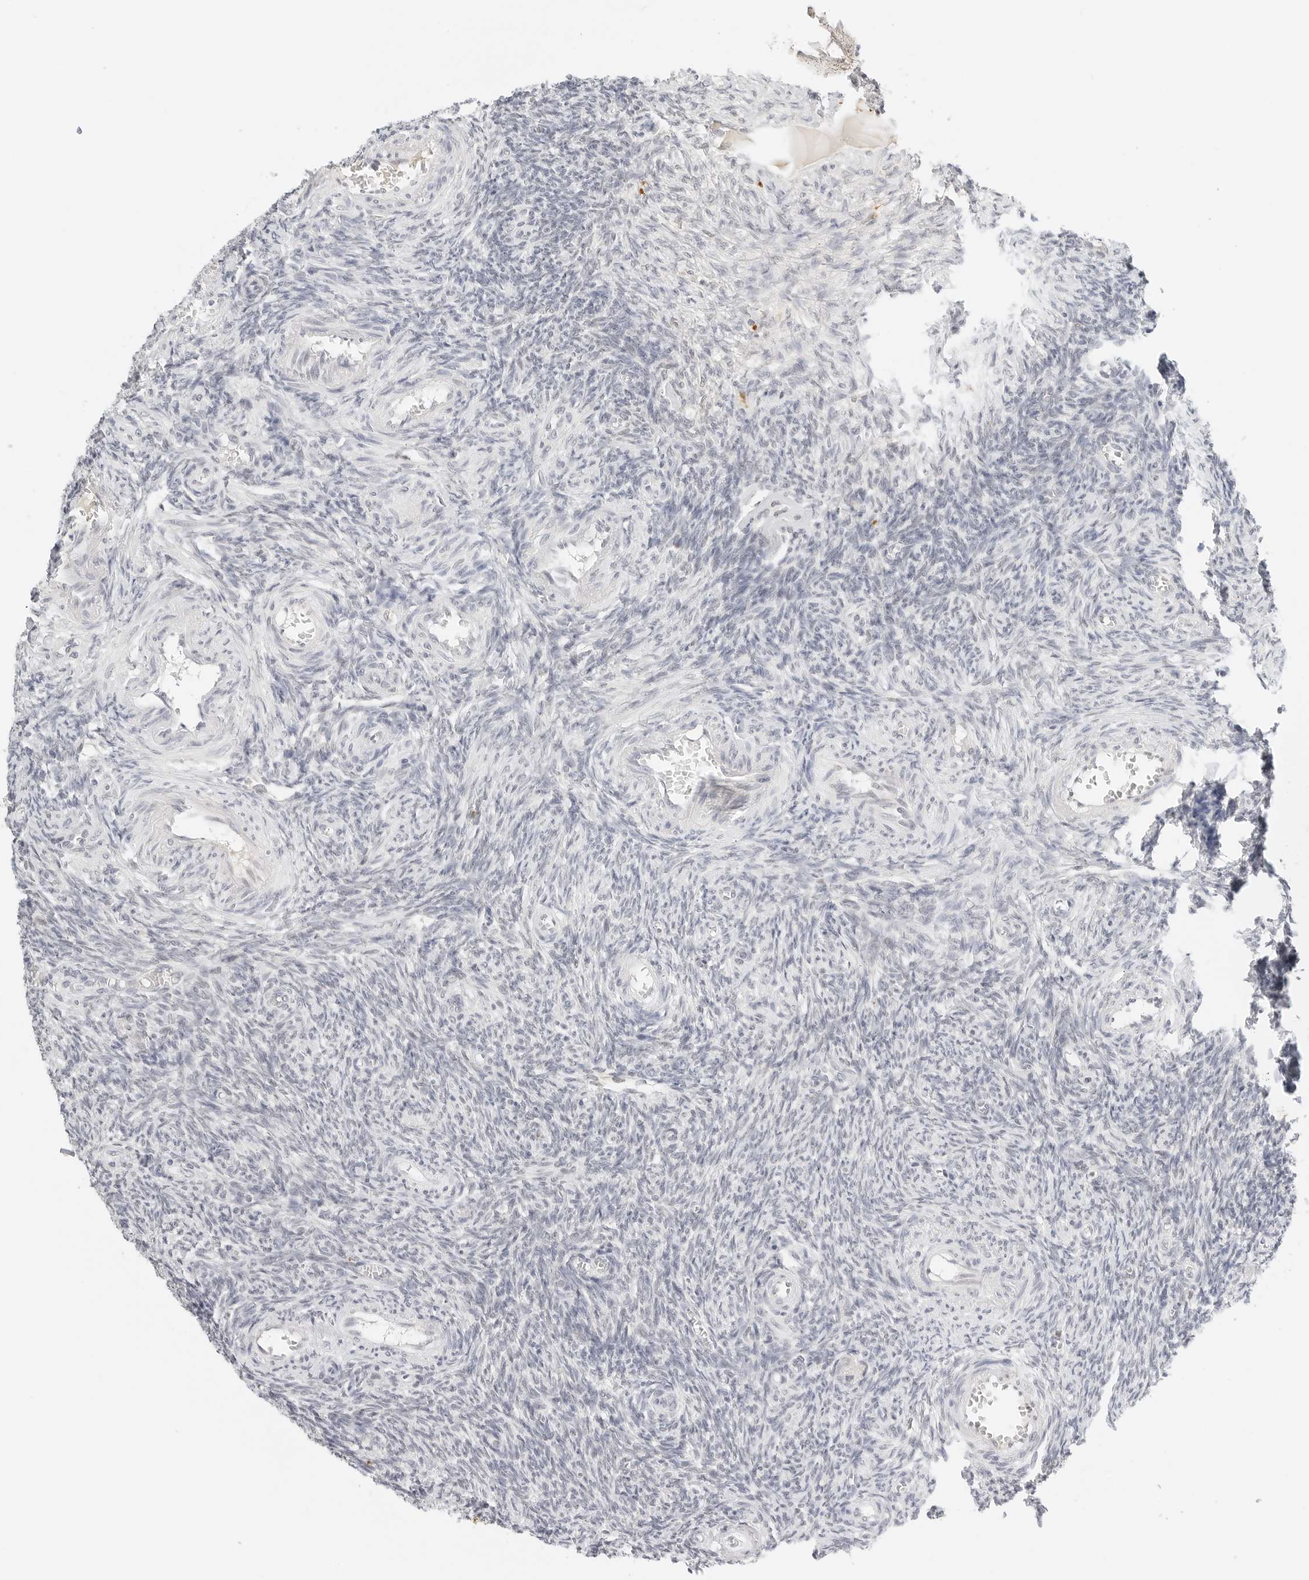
{"staining": {"intensity": "negative", "quantity": "none", "location": "none"}, "tissue": "ovary", "cell_type": "Ovarian stroma cells", "image_type": "normal", "snomed": [{"axis": "morphology", "description": "Normal tissue, NOS"}, {"axis": "topography", "description": "Ovary"}], "caption": "Ovarian stroma cells are negative for protein expression in benign human ovary. Nuclei are stained in blue.", "gene": "NEO1", "patient": {"sex": "female", "age": 27}}